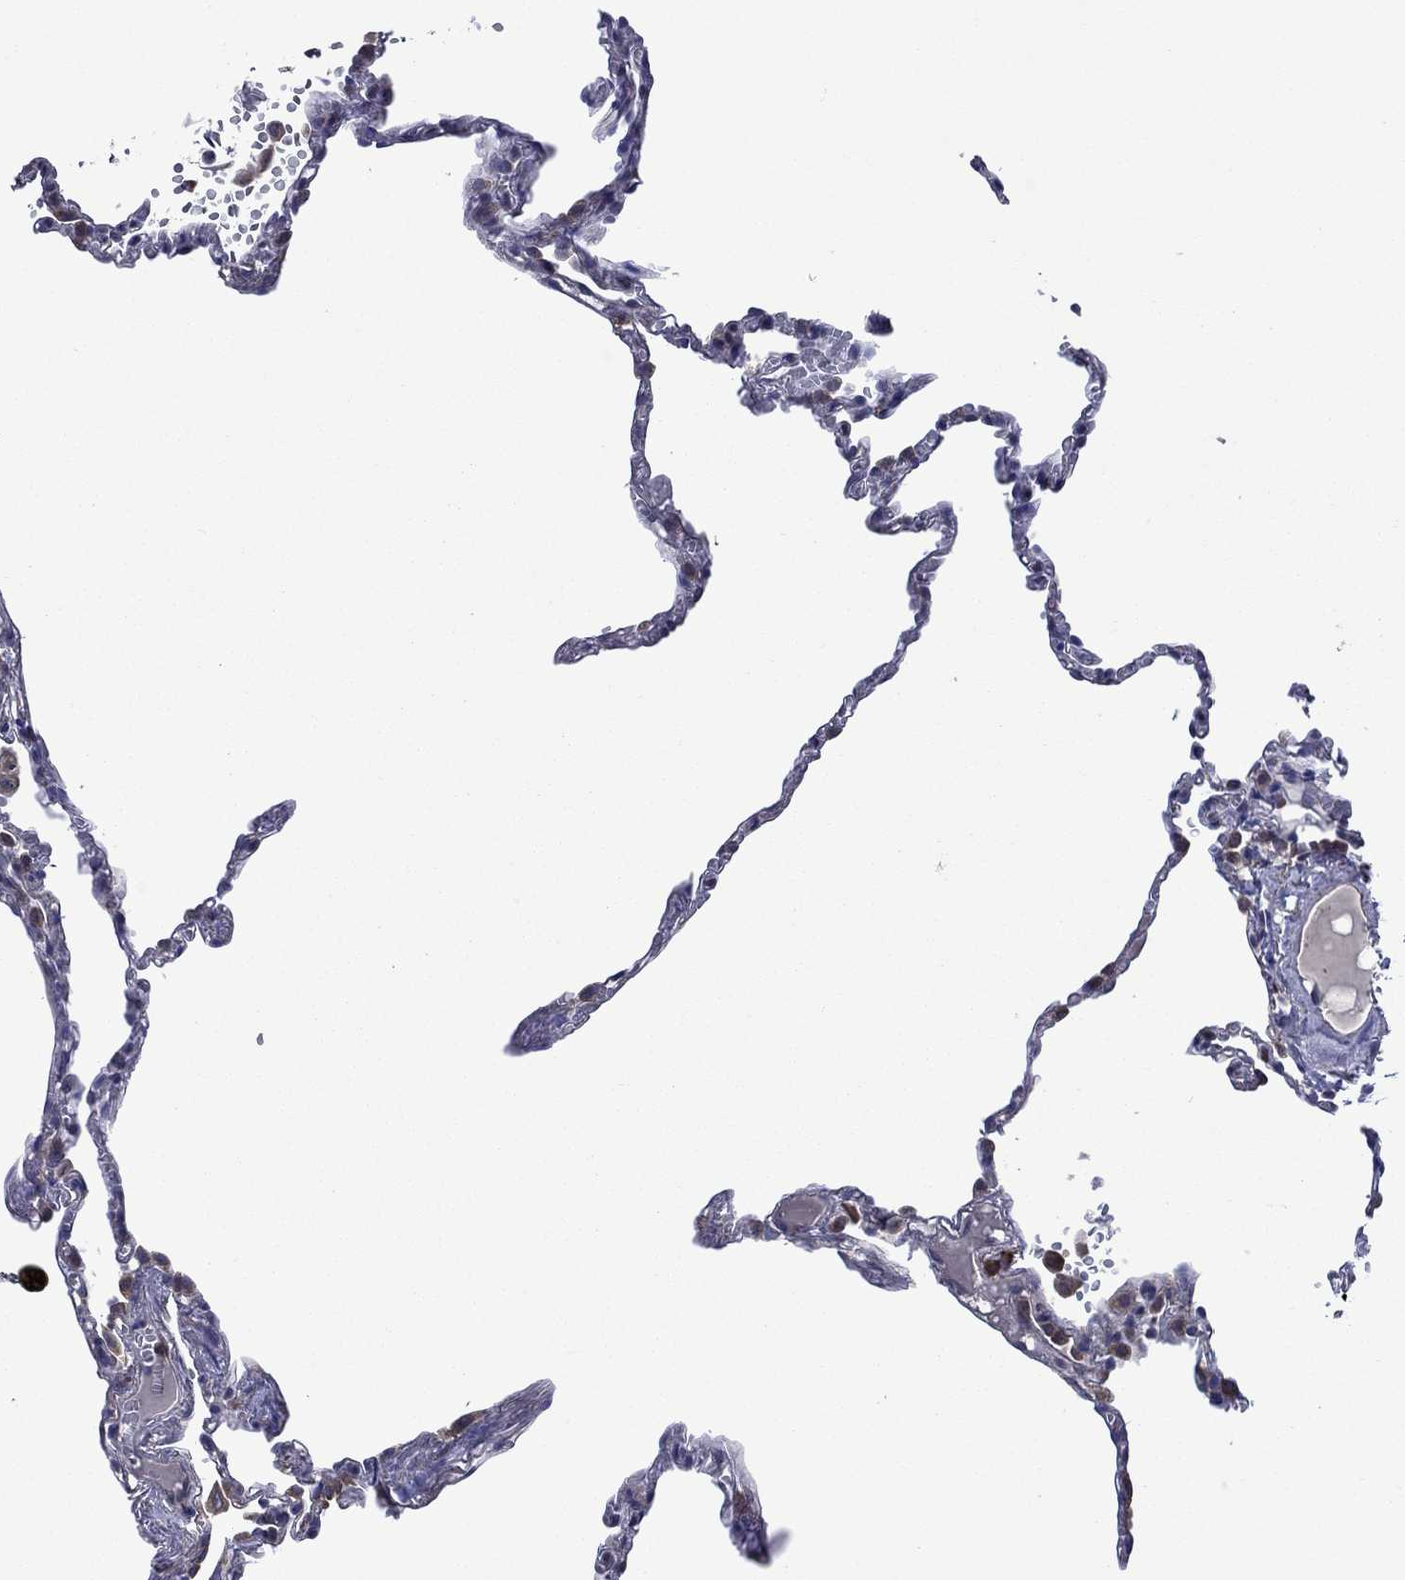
{"staining": {"intensity": "negative", "quantity": "none", "location": "none"}, "tissue": "lung", "cell_type": "Alveolar cells", "image_type": "normal", "snomed": [{"axis": "morphology", "description": "Normal tissue, NOS"}, {"axis": "topography", "description": "Lung"}], "caption": "This image is of normal lung stained with immunohistochemistry (IHC) to label a protein in brown with the nuclei are counter-stained blue. There is no staining in alveolar cells.", "gene": "FURIN", "patient": {"sex": "male", "age": 78}}